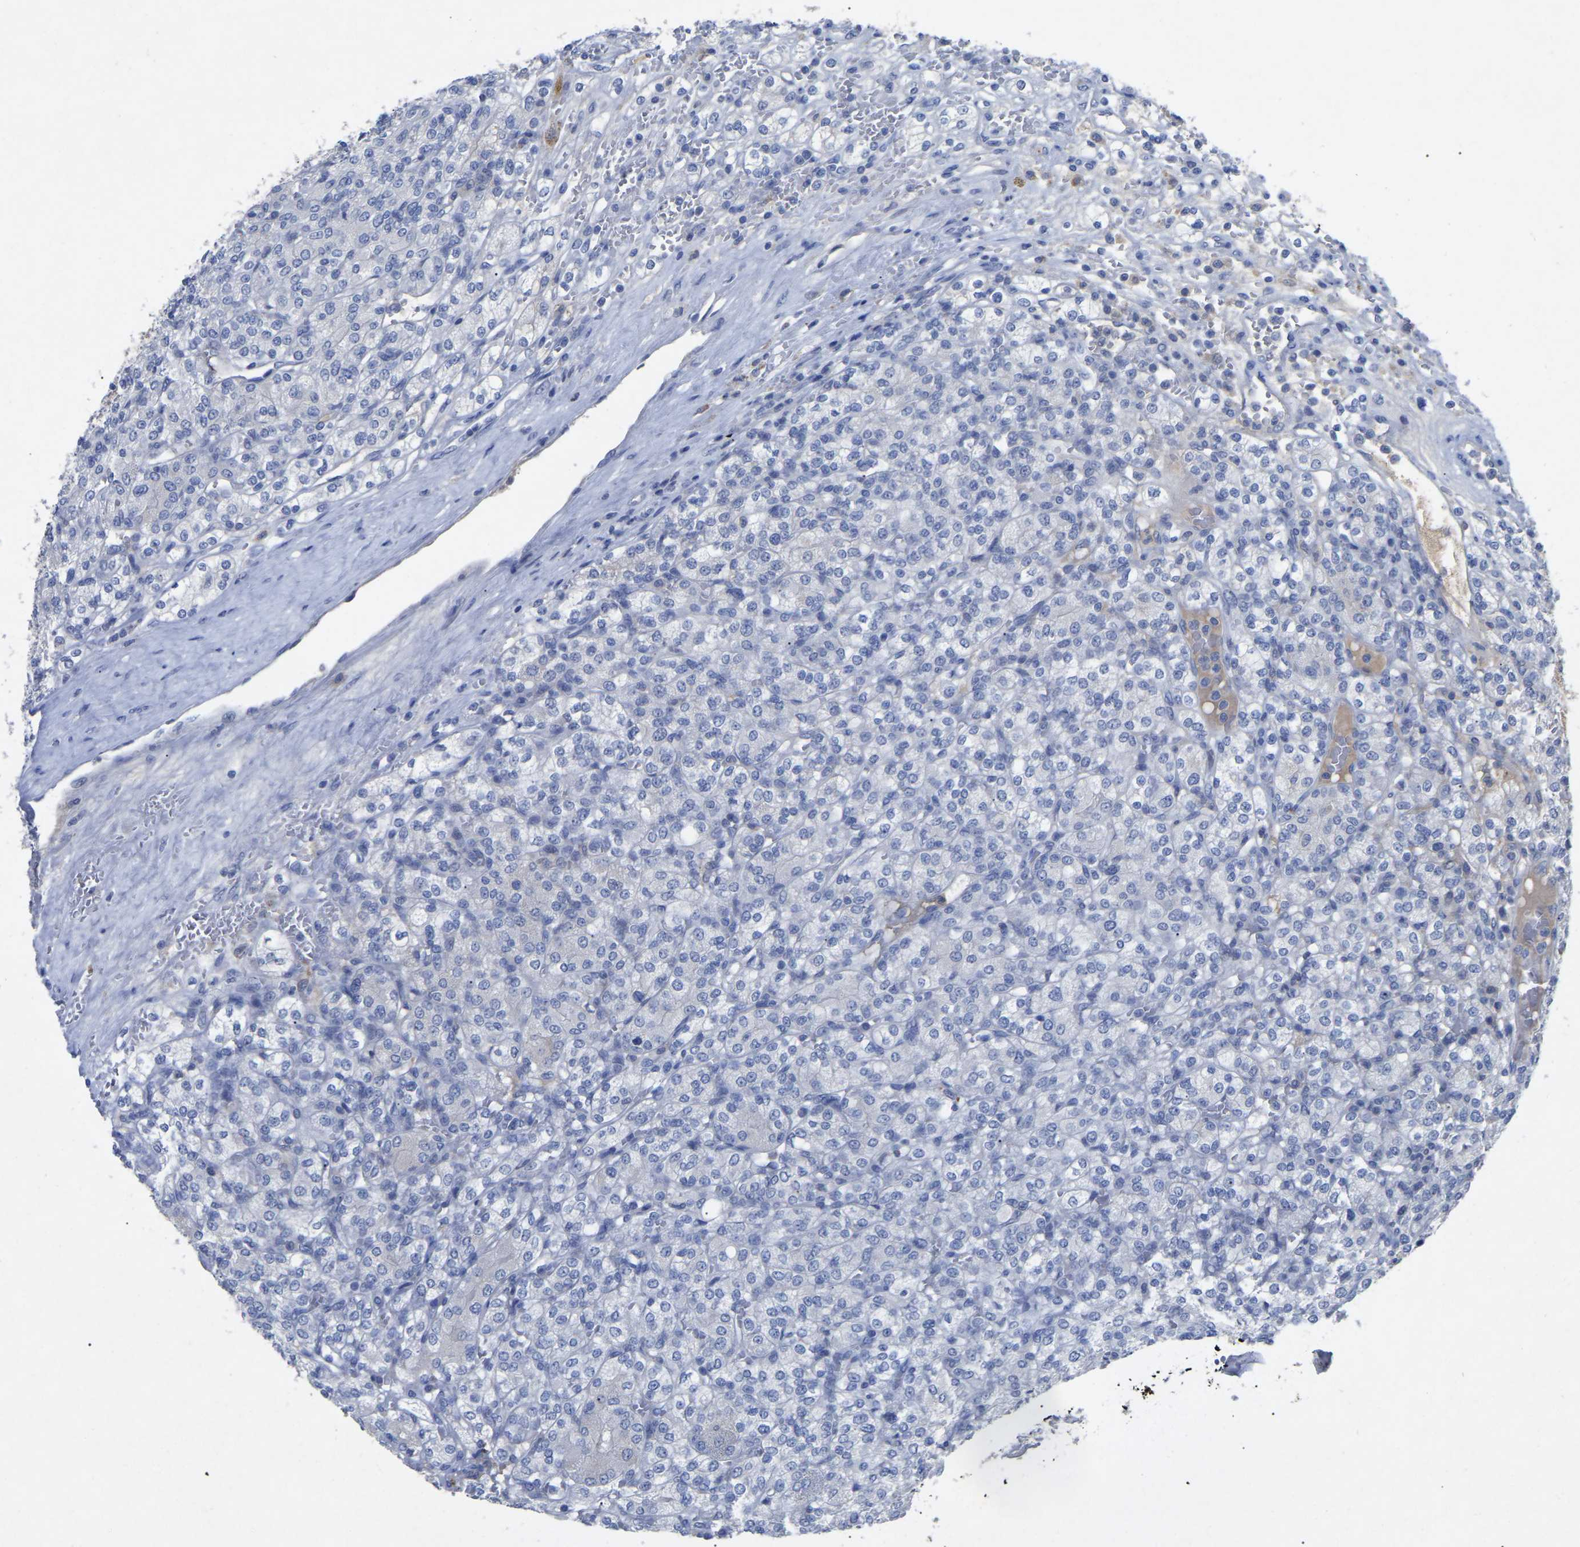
{"staining": {"intensity": "negative", "quantity": "none", "location": "none"}, "tissue": "renal cancer", "cell_type": "Tumor cells", "image_type": "cancer", "snomed": [{"axis": "morphology", "description": "Adenocarcinoma, NOS"}, {"axis": "topography", "description": "Kidney"}], "caption": "Immunohistochemistry photomicrograph of neoplastic tissue: renal adenocarcinoma stained with DAB (3,3'-diaminobenzidine) demonstrates no significant protein staining in tumor cells.", "gene": "SMPD2", "patient": {"sex": "male", "age": 77}}